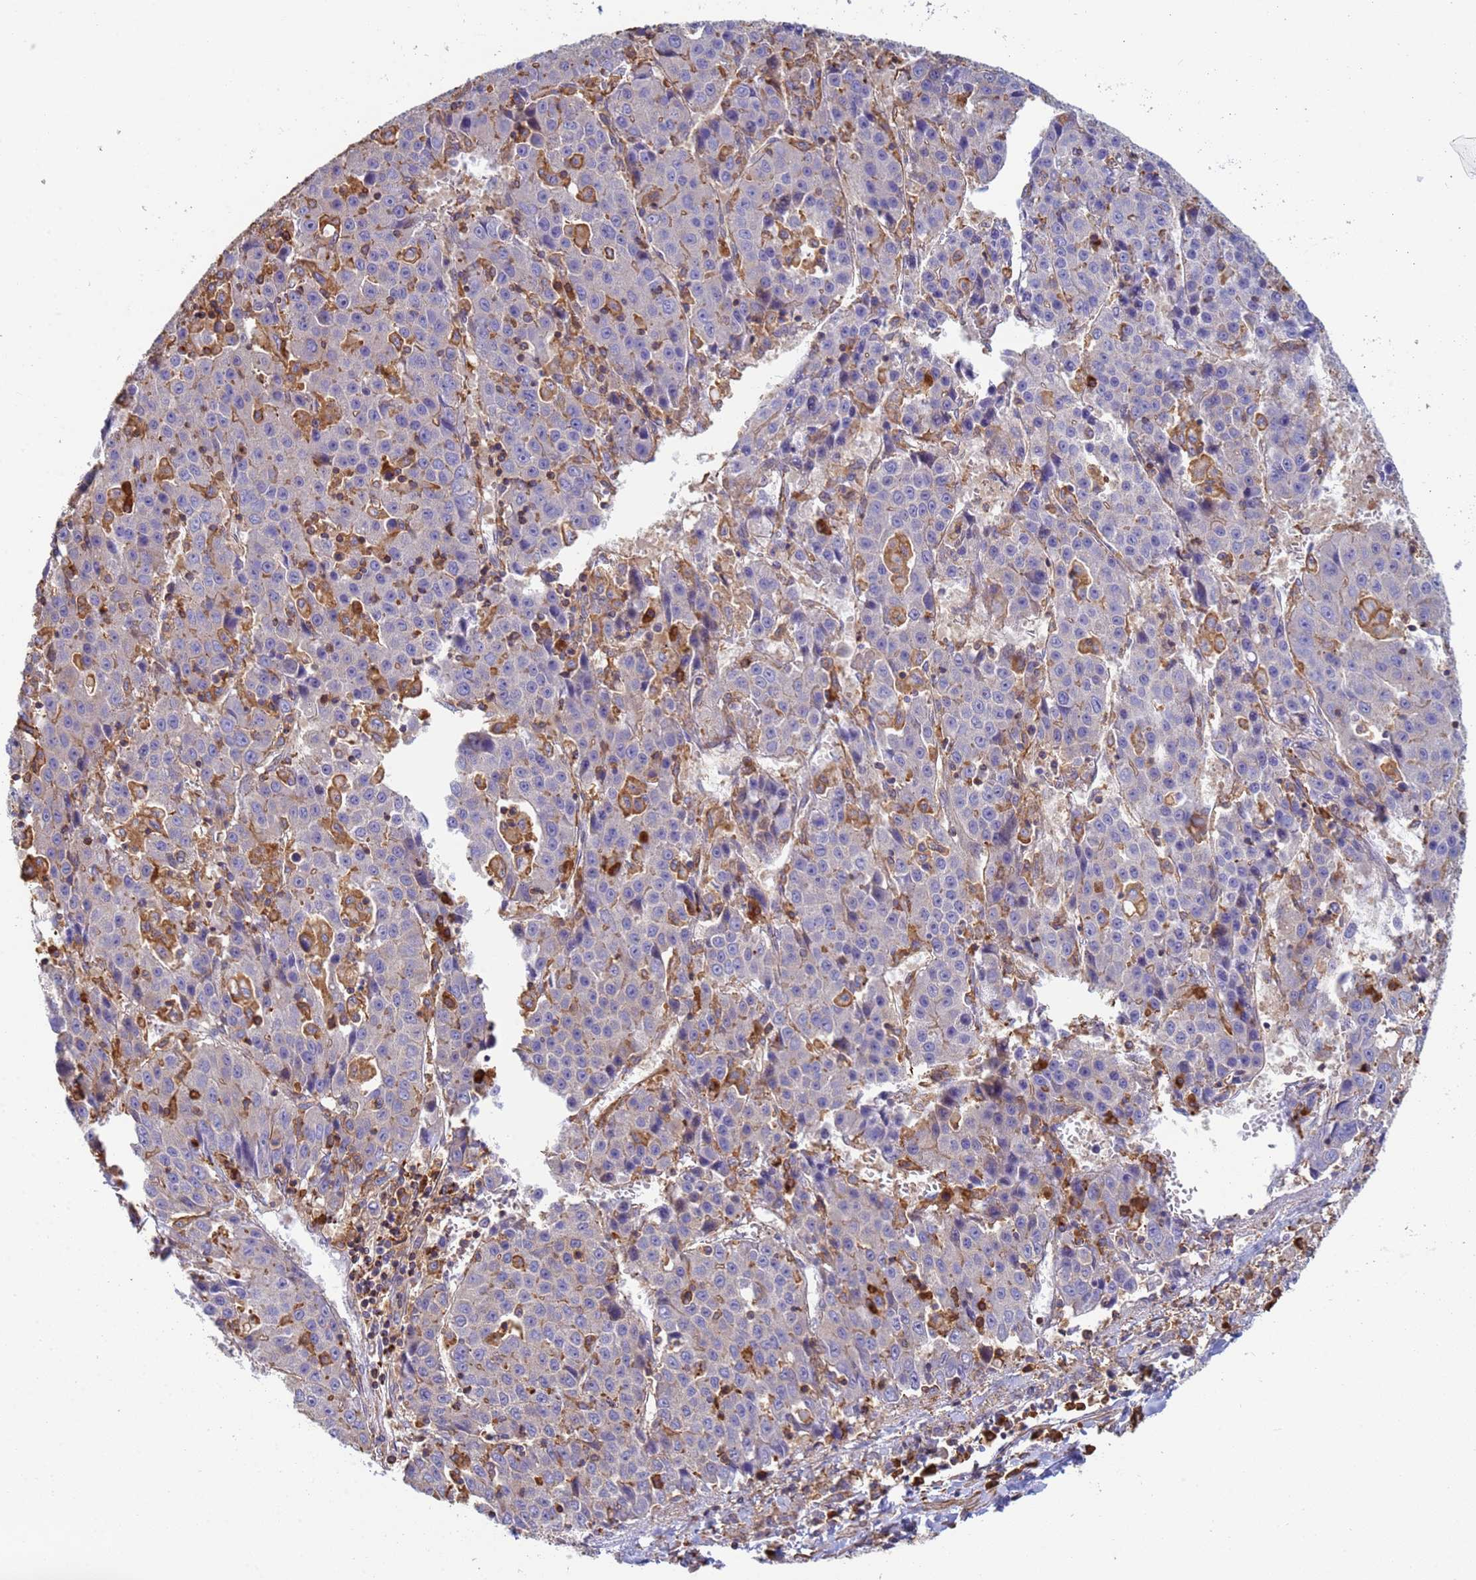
{"staining": {"intensity": "negative", "quantity": "none", "location": "none"}, "tissue": "liver cancer", "cell_type": "Tumor cells", "image_type": "cancer", "snomed": [{"axis": "morphology", "description": "Carcinoma, Hepatocellular, NOS"}, {"axis": "topography", "description": "Liver"}], "caption": "The image demonstrates no significant staining in tumor cells of liver hepatocellular carcinoma.", "gene": "ZNG1B", "patient": {"sex": "female", "age": 53}}